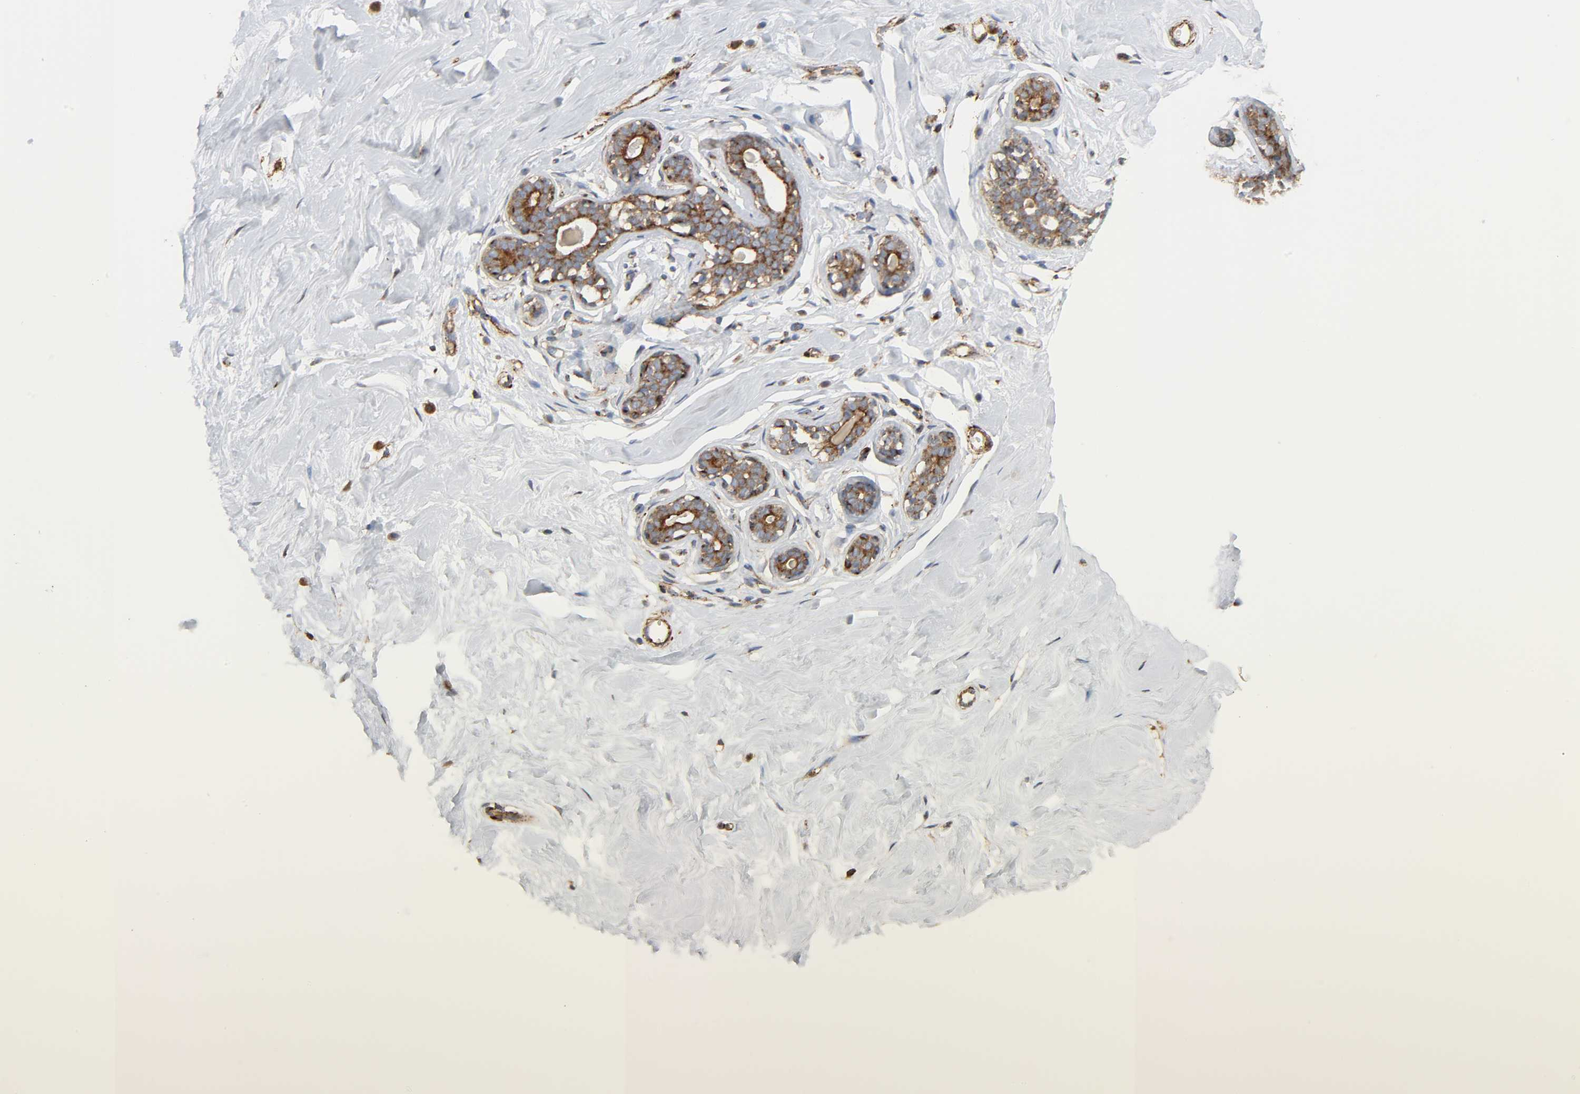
{"staining": {"intensity": "negative", "quantity": "none", "location": "none"}, "tissue": "breast", "cell_type": "Adipocytes", "image_type": "normal", "snomed": [{"axis": "morphology", "description": "Normal tissue, NOS"}, {"axis": "topography", "description": "Breast"}], "caption": "Immunohistochemistry photomicrograph of normal breast: human breast stained with DAB (3,3'-diaminobenzidine) exhibits no significant protein staining in adipocytes. (Immunohistochemistry, brightfield microscopy, high magnification).", "gene": "ARHGAP1", "patient": {"sex": "female", "age": 23}}